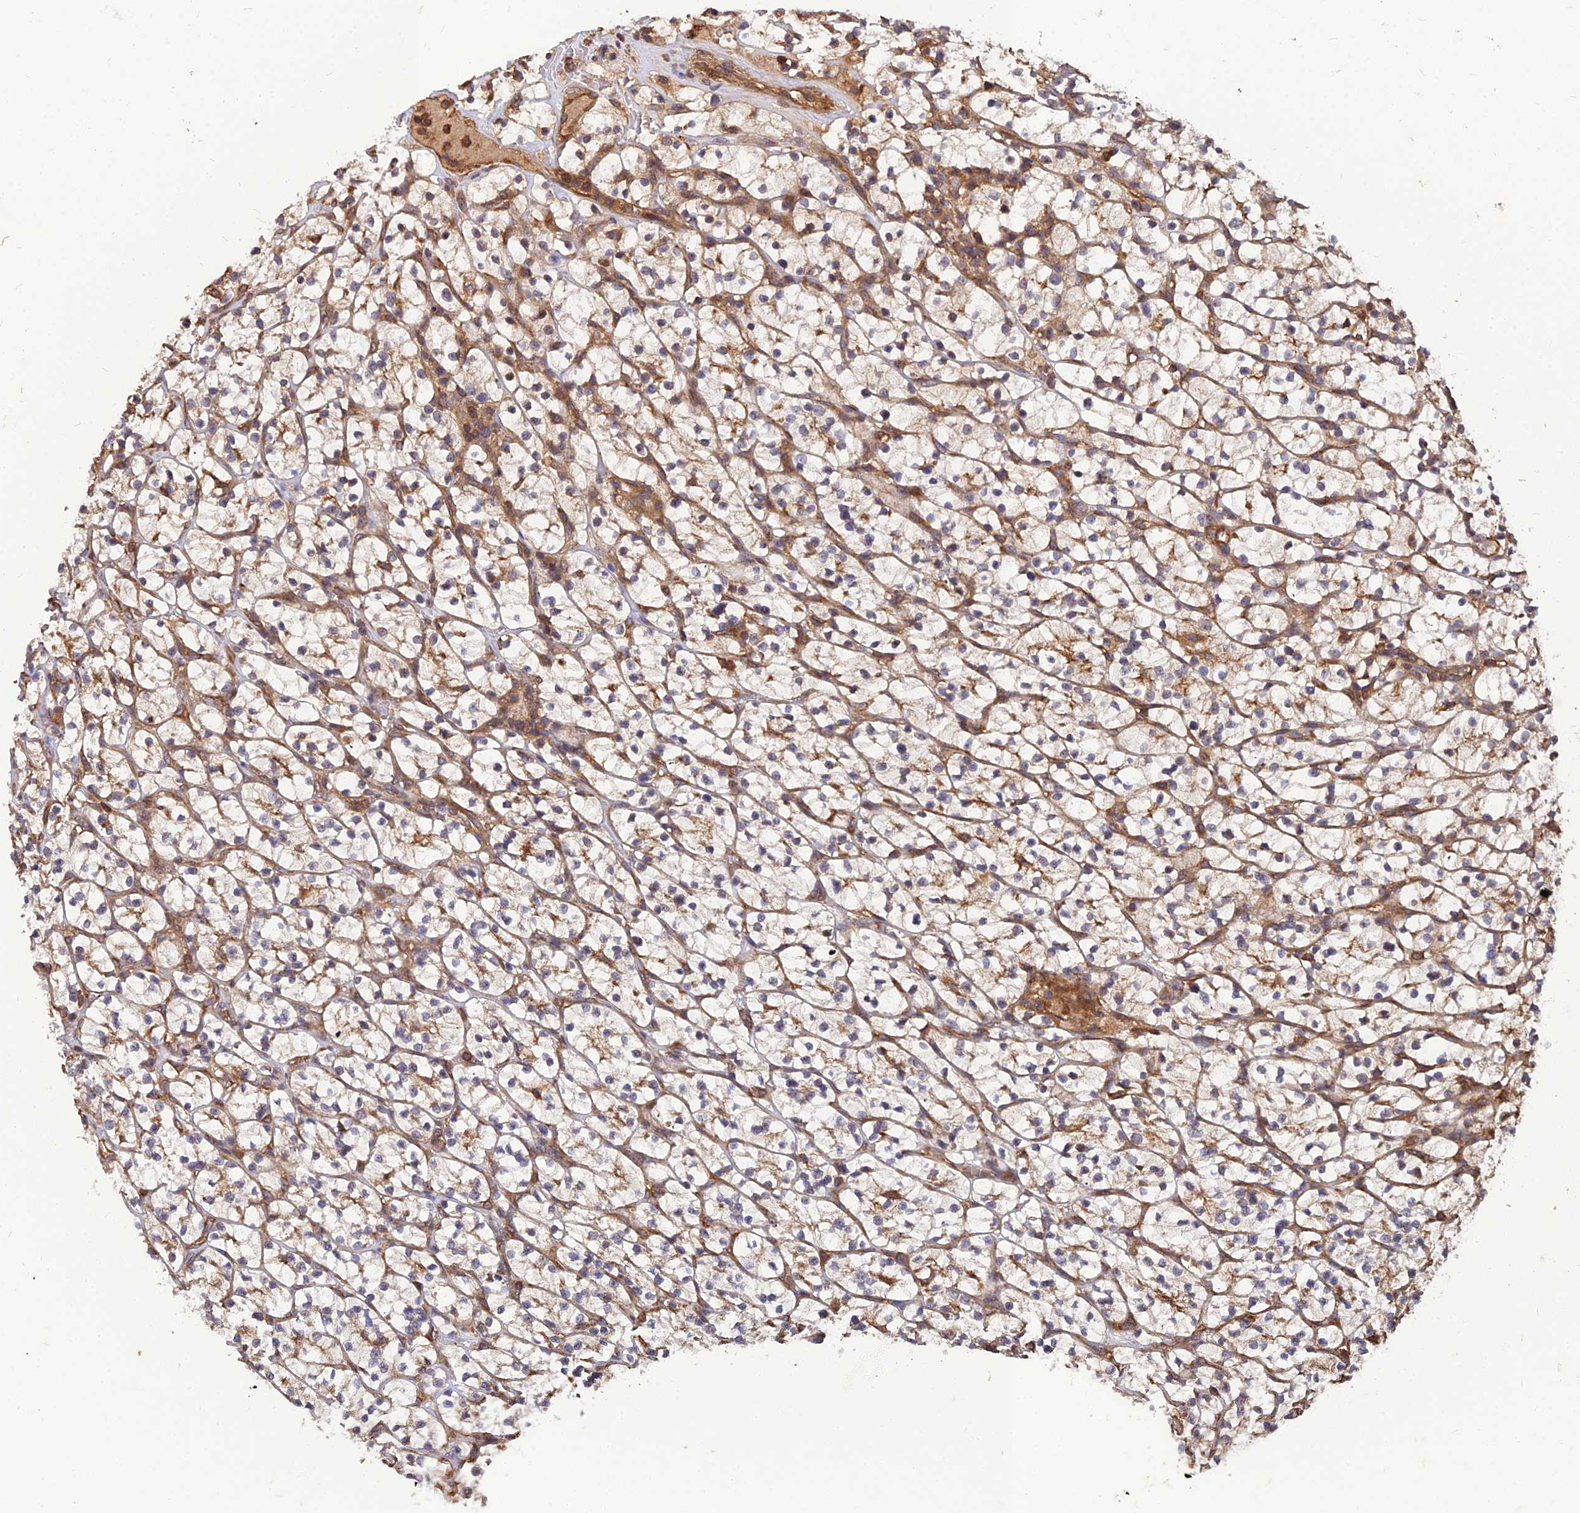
{"staining": {"intensity": "weak", "quantity": ">75%", "location": "cytoplasmic/membranous"}, "tissue": "renal cancer", "cell_type": "Tumor cells", "image_type": "cancer", "snomed": [{"axis": "morphology", "description": "Adenocarcinoma, NOS"}, {"axis": "topography", "description": "Kidney"}], "caption": "IHC staining of renal cancer (adenocarcinoma), which shows low levels of weak cytoplasmic/membranous staining in about >75% of tumor cells indicating weak cytoplasmic/membranous protein staining. The staining was performed using DAB (3,3'-diaminobenzidine) (brown) for protein detection and nuclei were counterstained in hematoxylin (blue).", "gene": "ZNF467", "patient": {"sex": "female", "age": 64}}